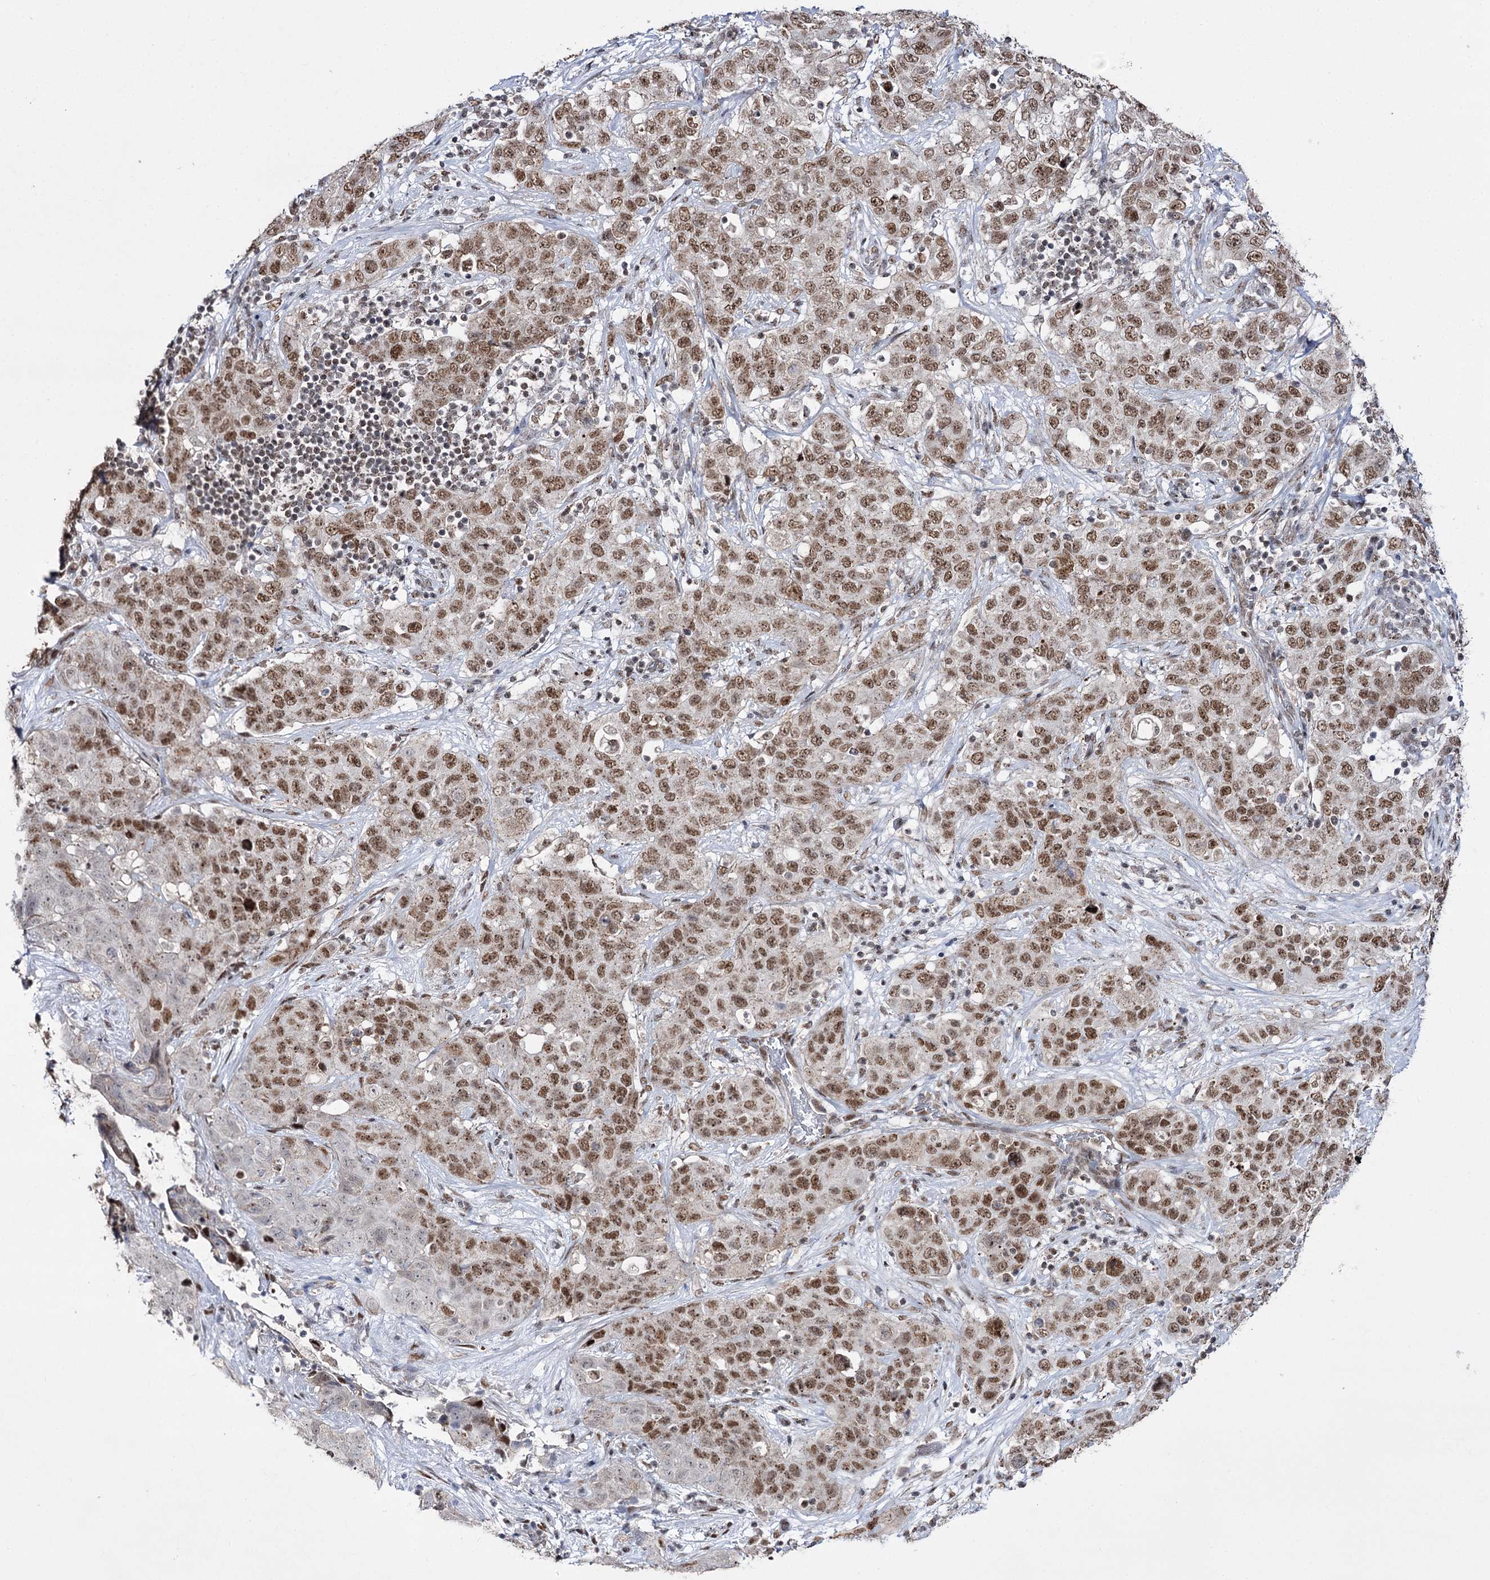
{"staining": {"intensity": "moderate", "quantity": ">75%", "location": "nuclear"}, "tissue": "stomach cancer", "cell_type": "Tumor cells", "image_type": "cancer", "snomed": [{"axis": "morphology", "description": "Normal tissue, NOS"}, {"axis": "morphology", "description": "Adenocarcinoma, NOS"}, {"axis": "topography", "description": "Lymph node"}, {"axis": "topography", "description": "Stomach"}], "caption": "Immunohistochemical staining of adenocarcinoma (stomach) demonstrates moderate nuclear protein expression in approximately >75% of tumor cells.", "gene": "VGLL4", "patient": {"sex": "male", "age": 48}}